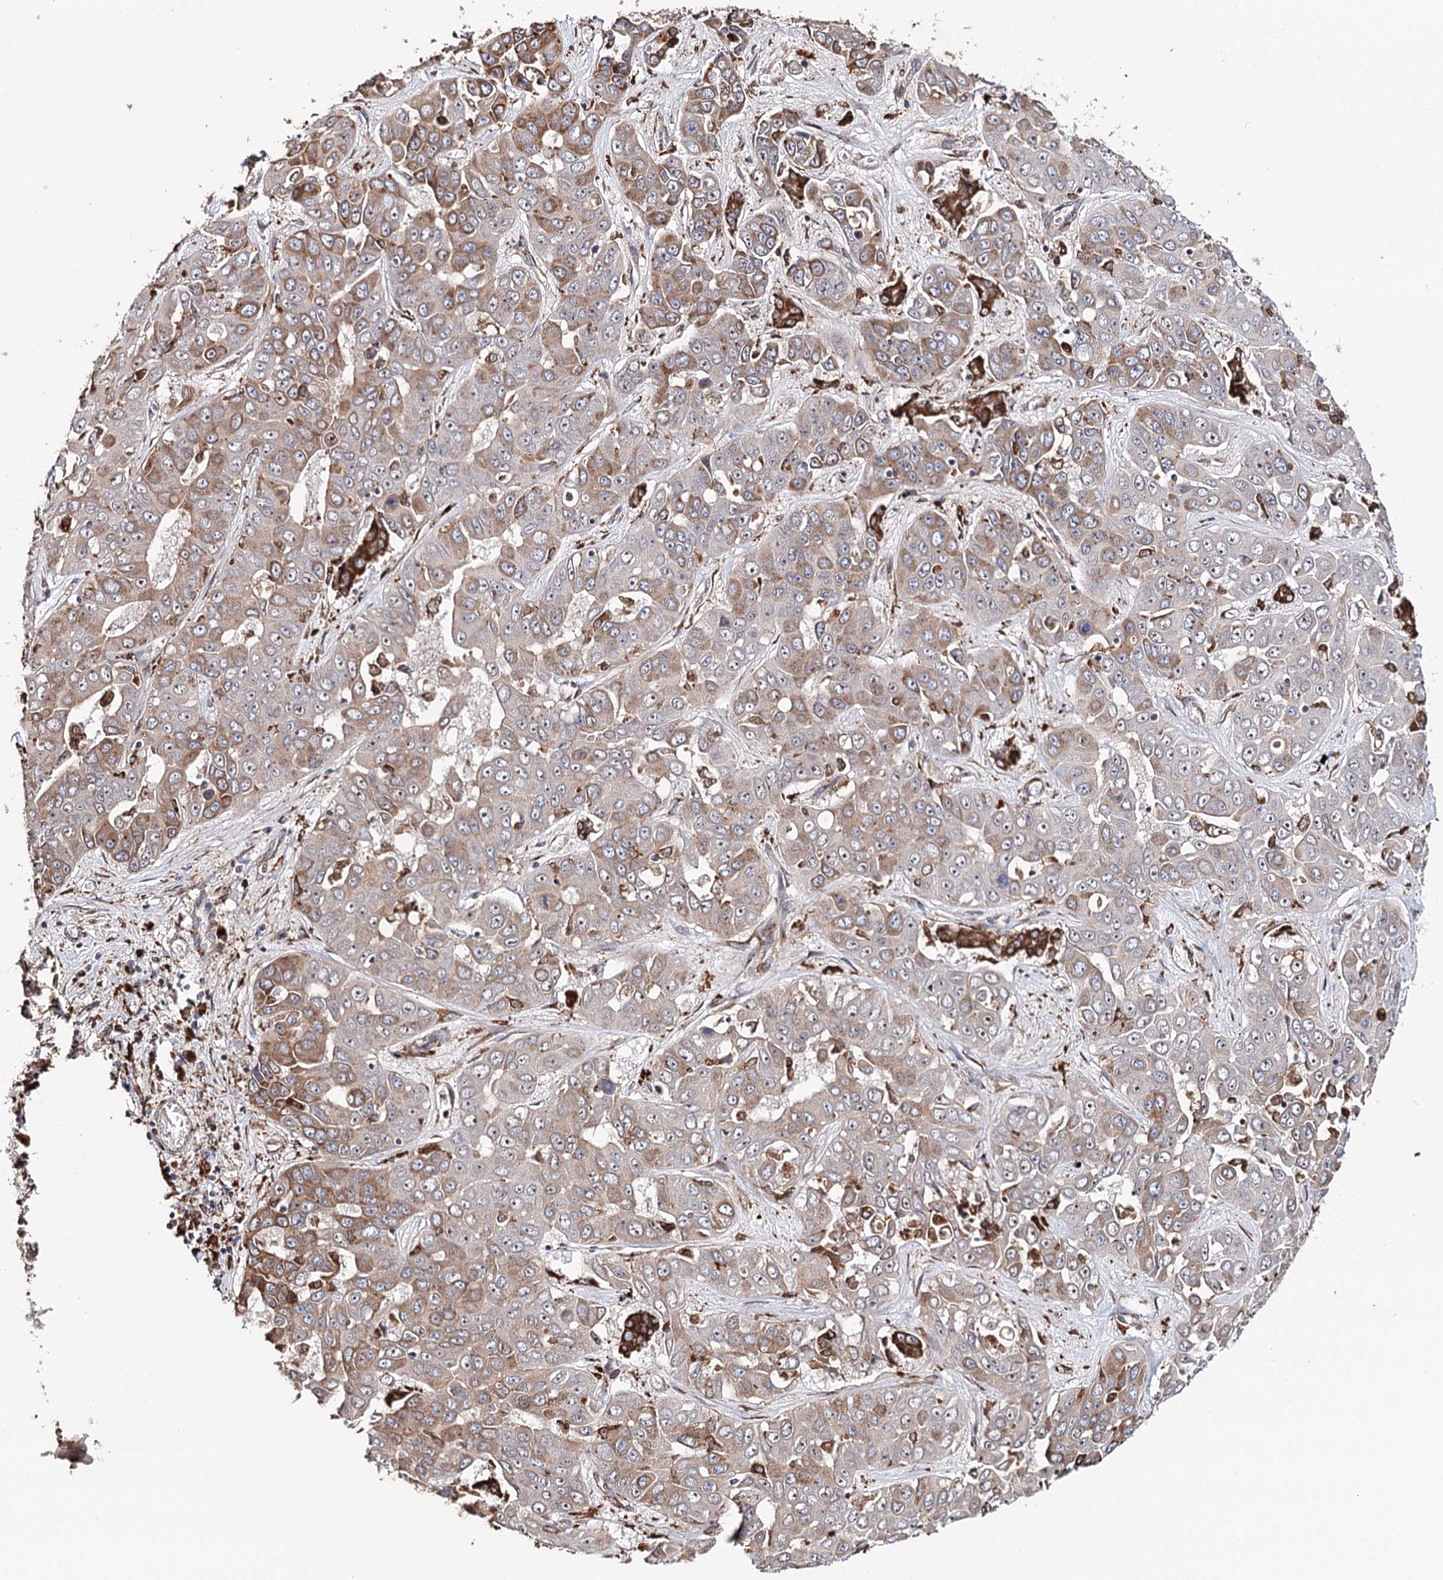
{"staining": {"intensity": "moderate", "quantity": "25%-75%", "location": "cytoplasmic/membranous"}, "tissue": "liver cancer", "cell_type": "Tumor cells", "image_type": "cancer", "snomed": [{"axis": "morphology", "description": "Cholangiocarcinoma"}, {"axis": "topography", "description": "Liver"}], "caption": "Immunohistochemical staining of cholangiocarcinoma (liver) demonstrates medium levels of moderate cytoplasmic/membranous protein positivity in about 25%-75% of tumor cells.", "gene": "VEGFA", "patient": {"sex": "female", "age": 52}}